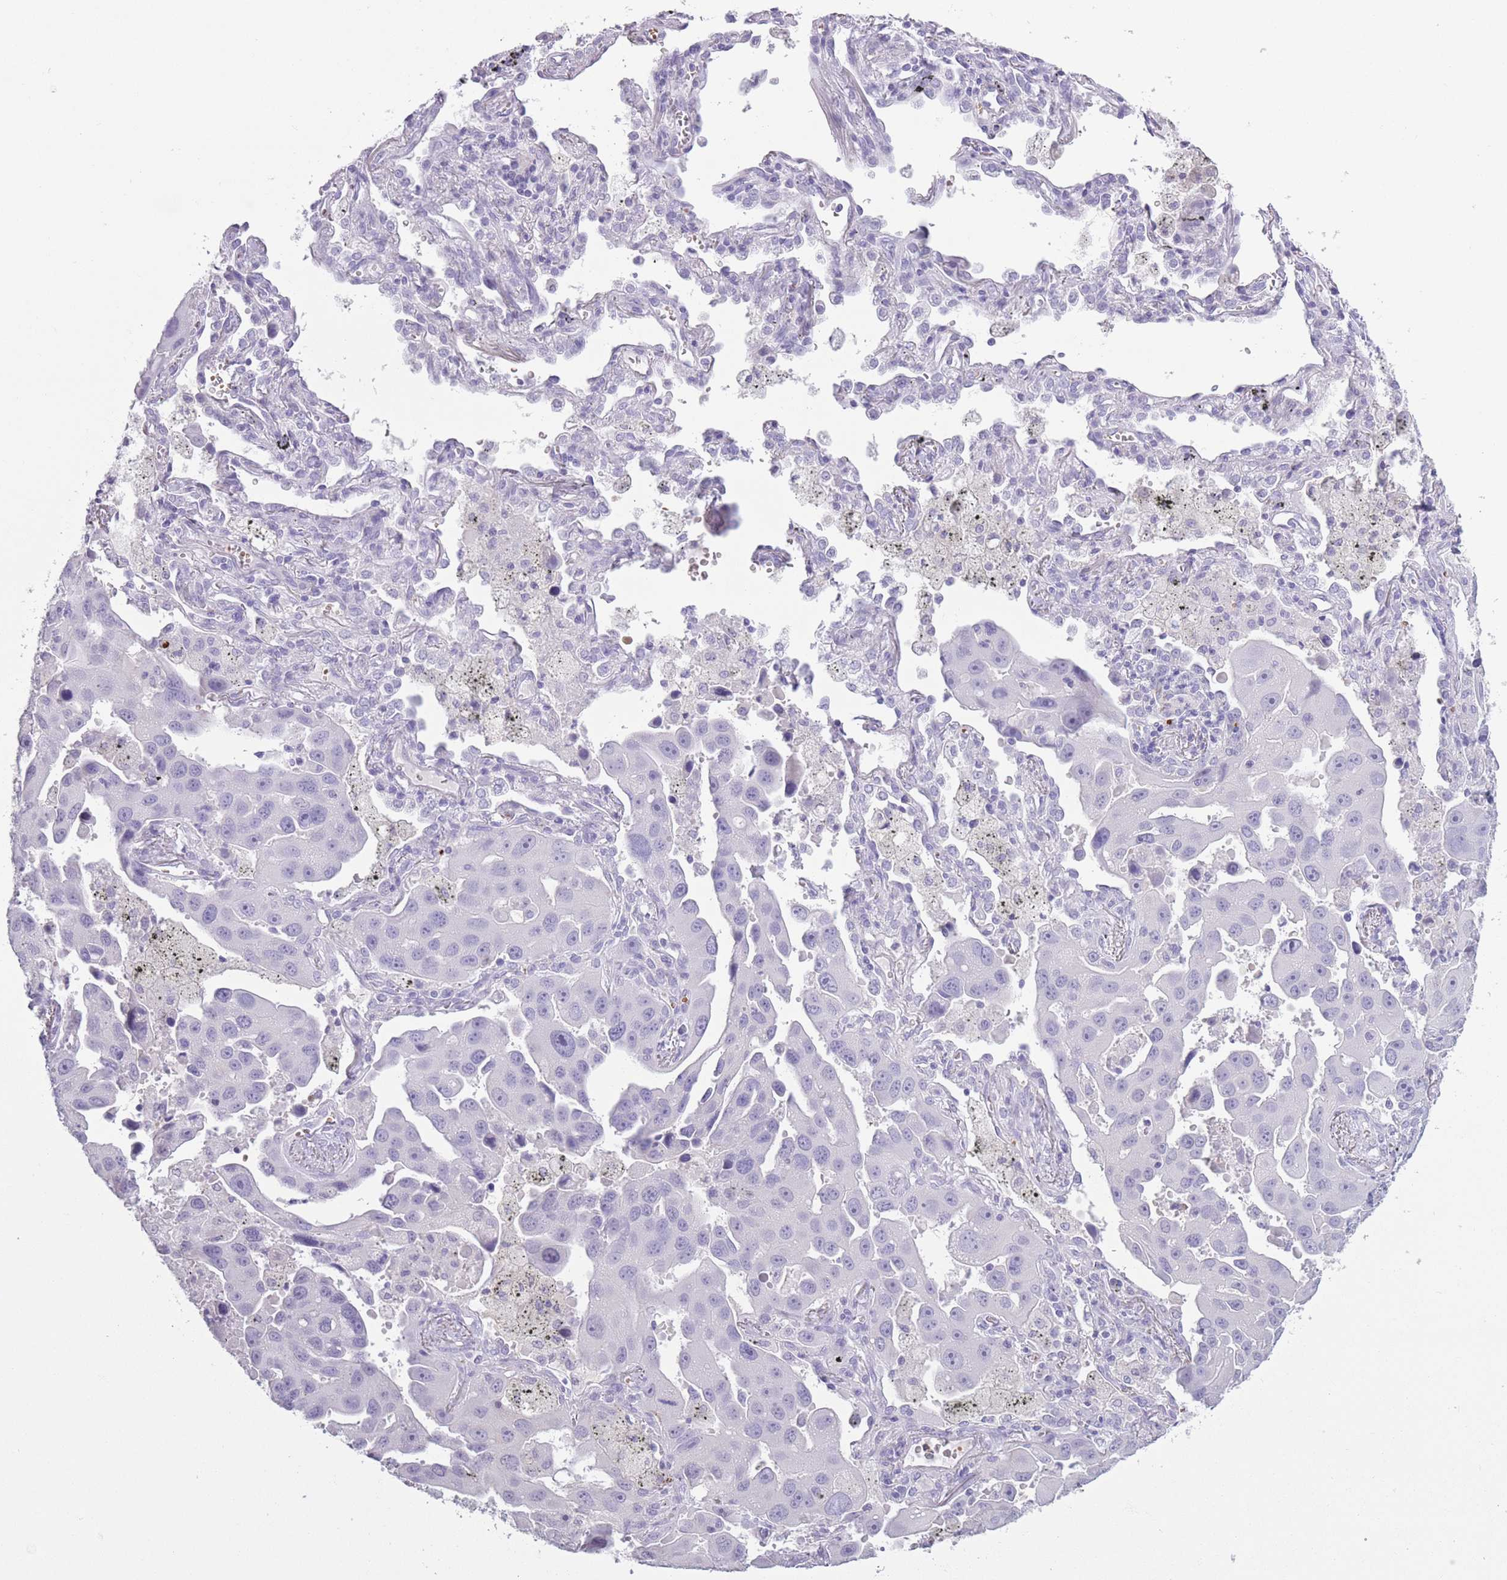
{"staining": {"intensity": "negative", "quantity": "none", "location": "none"}, "tissue": "lung cancer", "cell_type": "Tumor cells", "image_type": "cancer", "snomed": [{"axis": "morphology", "description": "Adenocarcinoma, NOS"}, {"axis": "topography", "description": "Lung"}], "caption": "Protein analysis of lung cancer exhibits no significant positivity in tumor cells.", "gene": "OR7C1", "patient": {"sex": "male", "age": 66}}